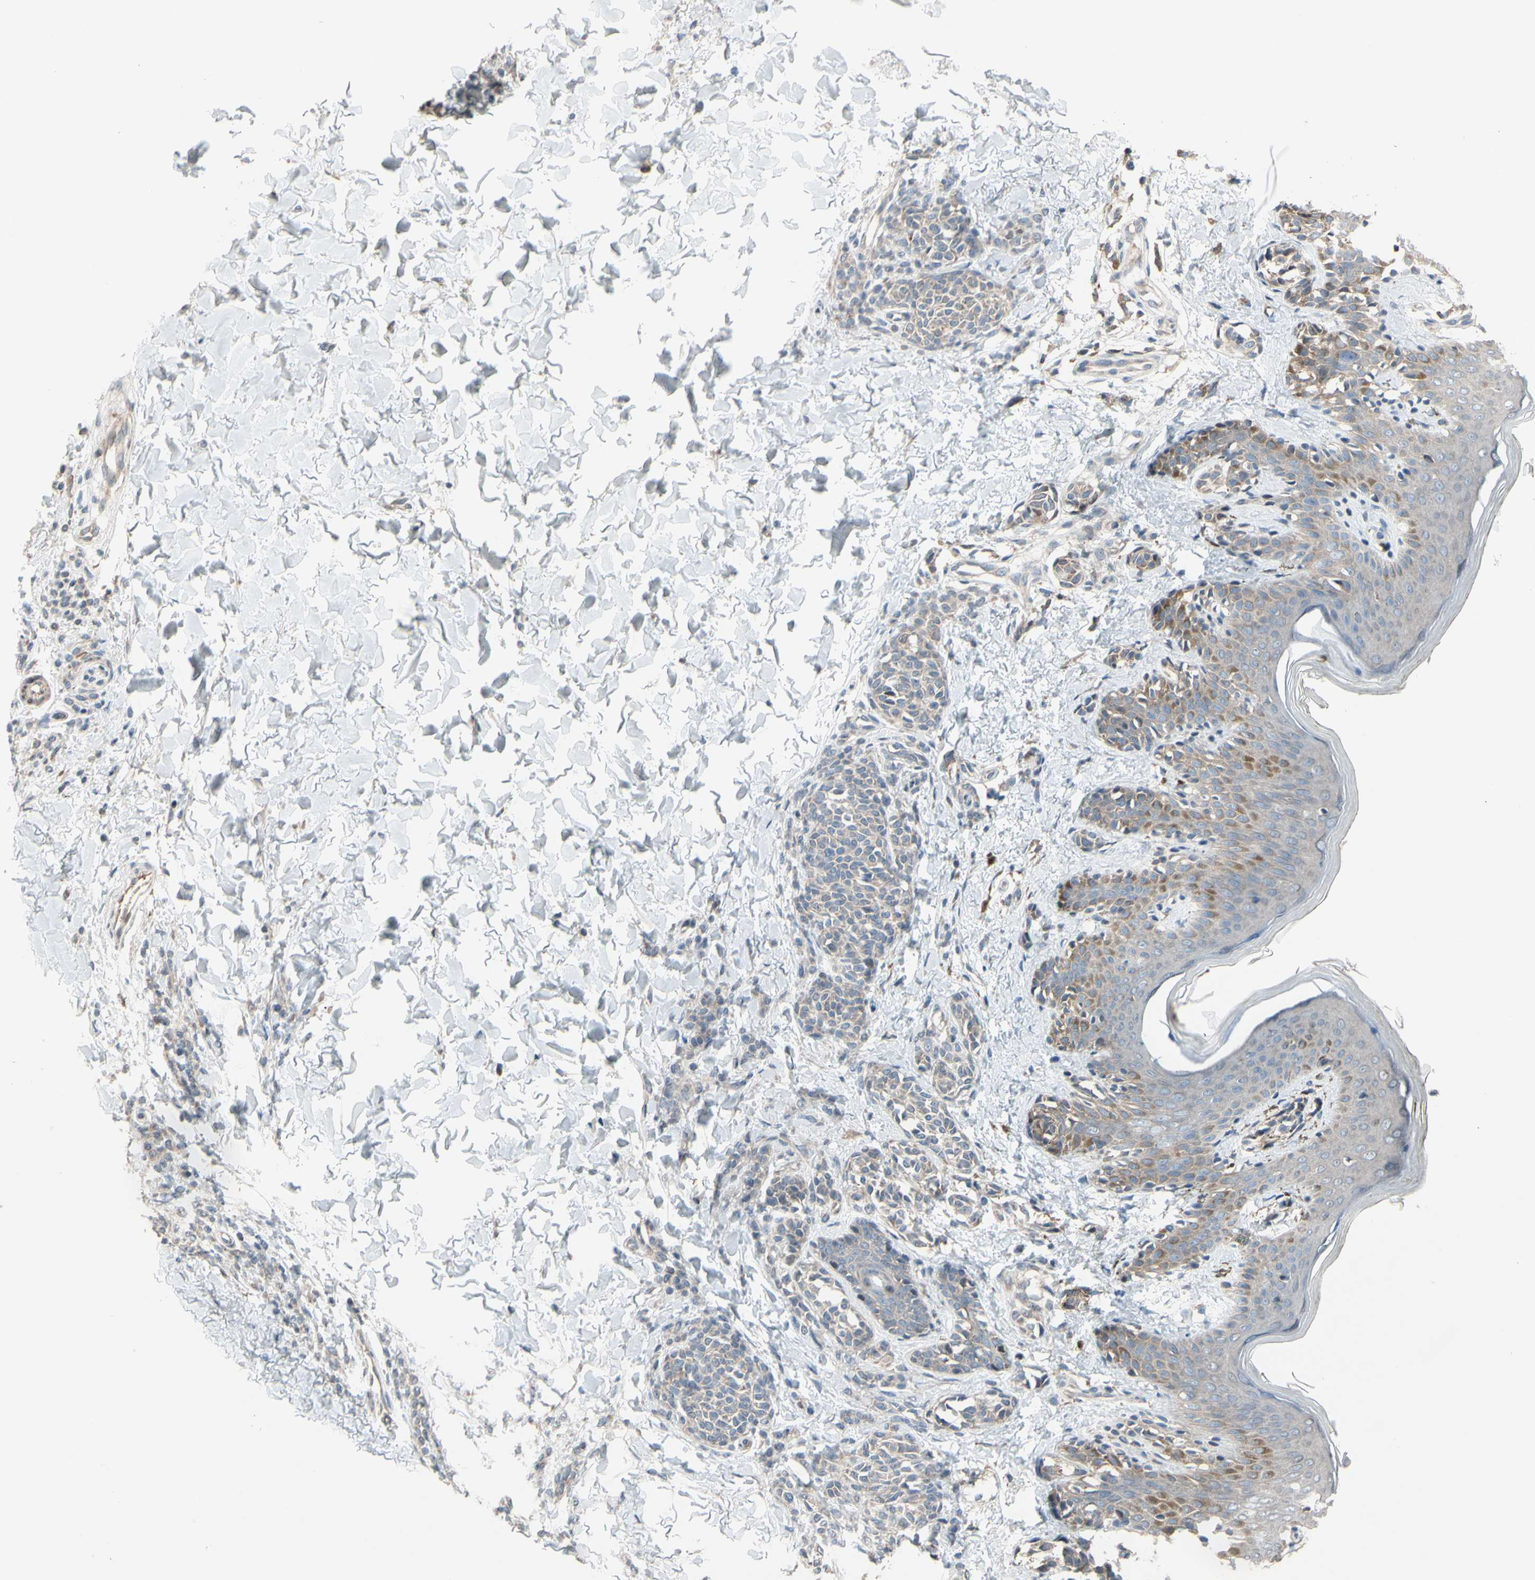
{"staining": {"intensity": "weak", "quantity": ">75%", "location": "cytoplasmic/membranous"}, "tissue": "skin", "cell_type": "Fibroblasts", "image_type": "normal", "snomed": [{"axis": "morphology", "description": "Normal tissue, NOS"}, {"axis": "topography", "description": "Skin"}], "caption": "Benign skin reveals weak cytoplasmic/membranous staining in approximately >75% of fibroblasts (DAB (3,3'-diaminobenzidine) = brown stain, brightfield microscopy at high magnification)..", "gene": "SNX29", "patient": {"sex": "male", "age": 16}}